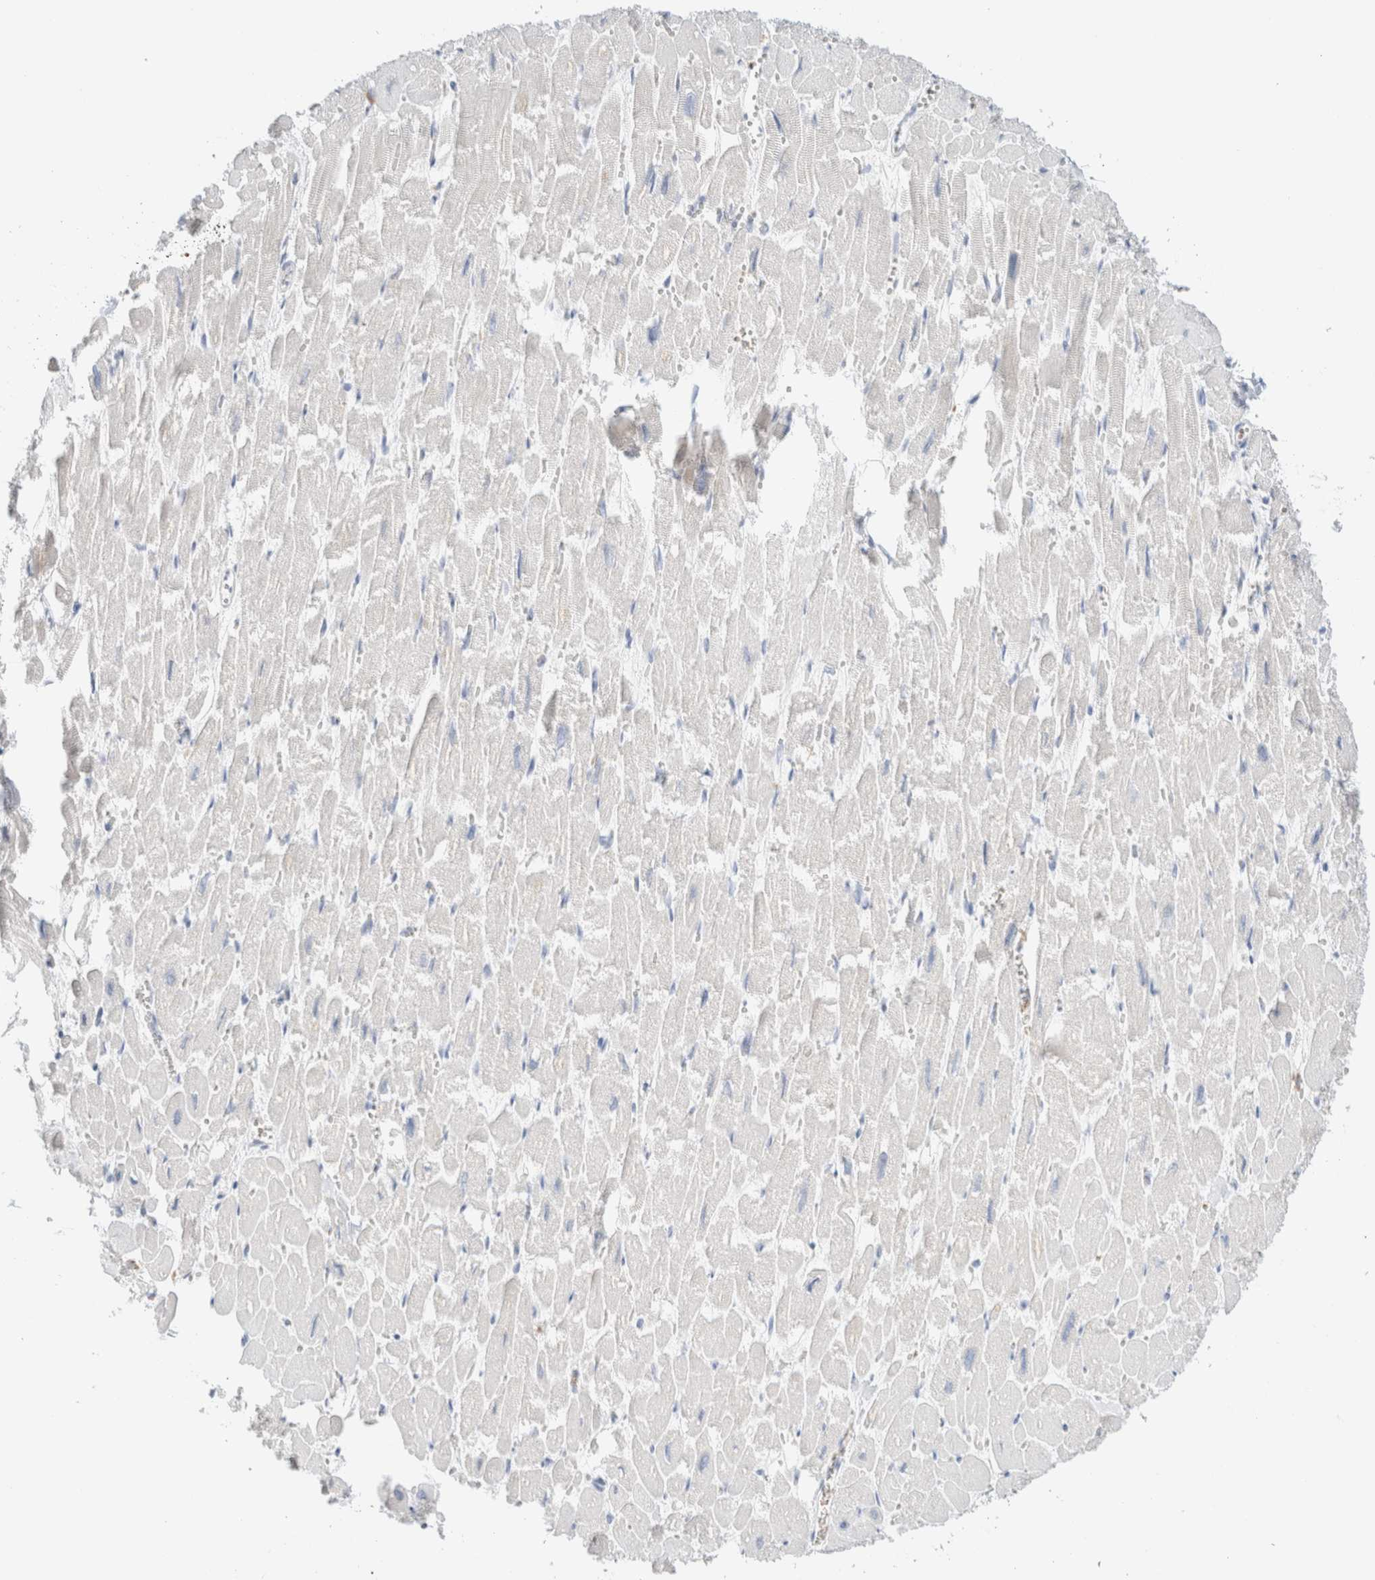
{"staining": {"intensity": "negative", "quantity": "none", "location": "none"}, "tissue": "heart muscle", "cell_type": "Cardiomyocytes", "image_type": "normal", "snomed": [{"axis": "morphology", "description": "Normal tissue, NOS"}, {"axis": "topography", "description": "Heart"}], "caption": "Cardiomyocytes show no significant positivity in unremarkable heart muscle. (Brightfield microscopy of DAB (3,3'-diaminobenzidine) immunohistochemistry at high magnification).", "gene": "ARG1", "patient": {"sex": "male", "age": 54}}